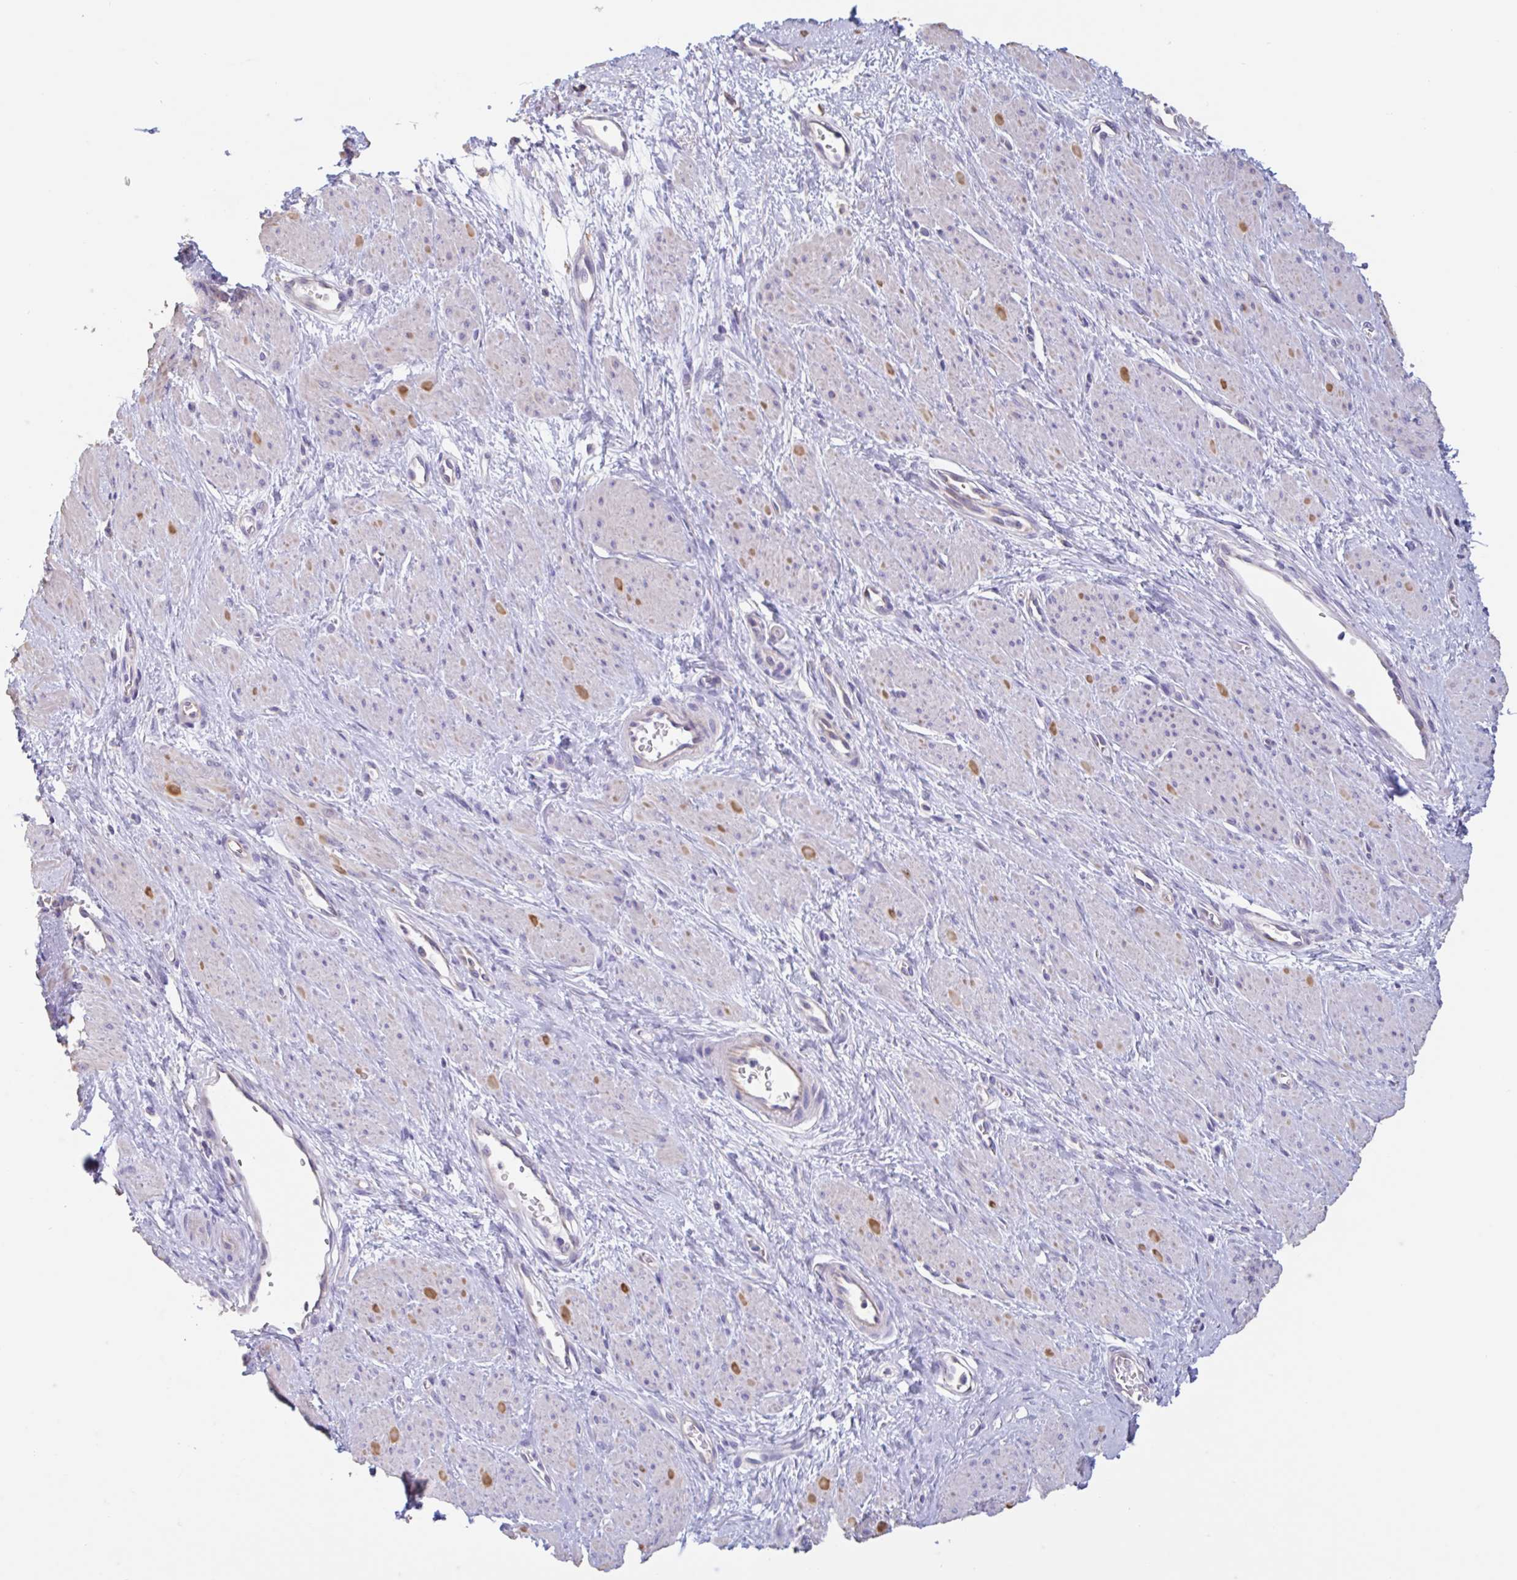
{"staining": {"intensity": "negative", "quantity": "none", "location": "none"}, "tissue": "smooth muscle", "cell_type": "Smooth muscle cells", "image_type": "normal", "snomed": [{"axis": "morphology", "description": "Normal tissue, NOS"}, {"axis": "topography", "description": "Smooth muscle"}, {"axis": "topography", "description": "Uterus"}], "caption": "High power microscopy photomicrograph of an immunohistochemistry (IHC) photomicrograph of unremarkable smooth muscle, revealing no significant positivity in smooth muscle cells. The staining was performed using DAB to visualize the protein expression in brown, while the nuclei were stained in blue with hematoxylin (Magnification: 20x).", "gene": "CHMP5", "patient": {"sex": "female", "age": 39}}